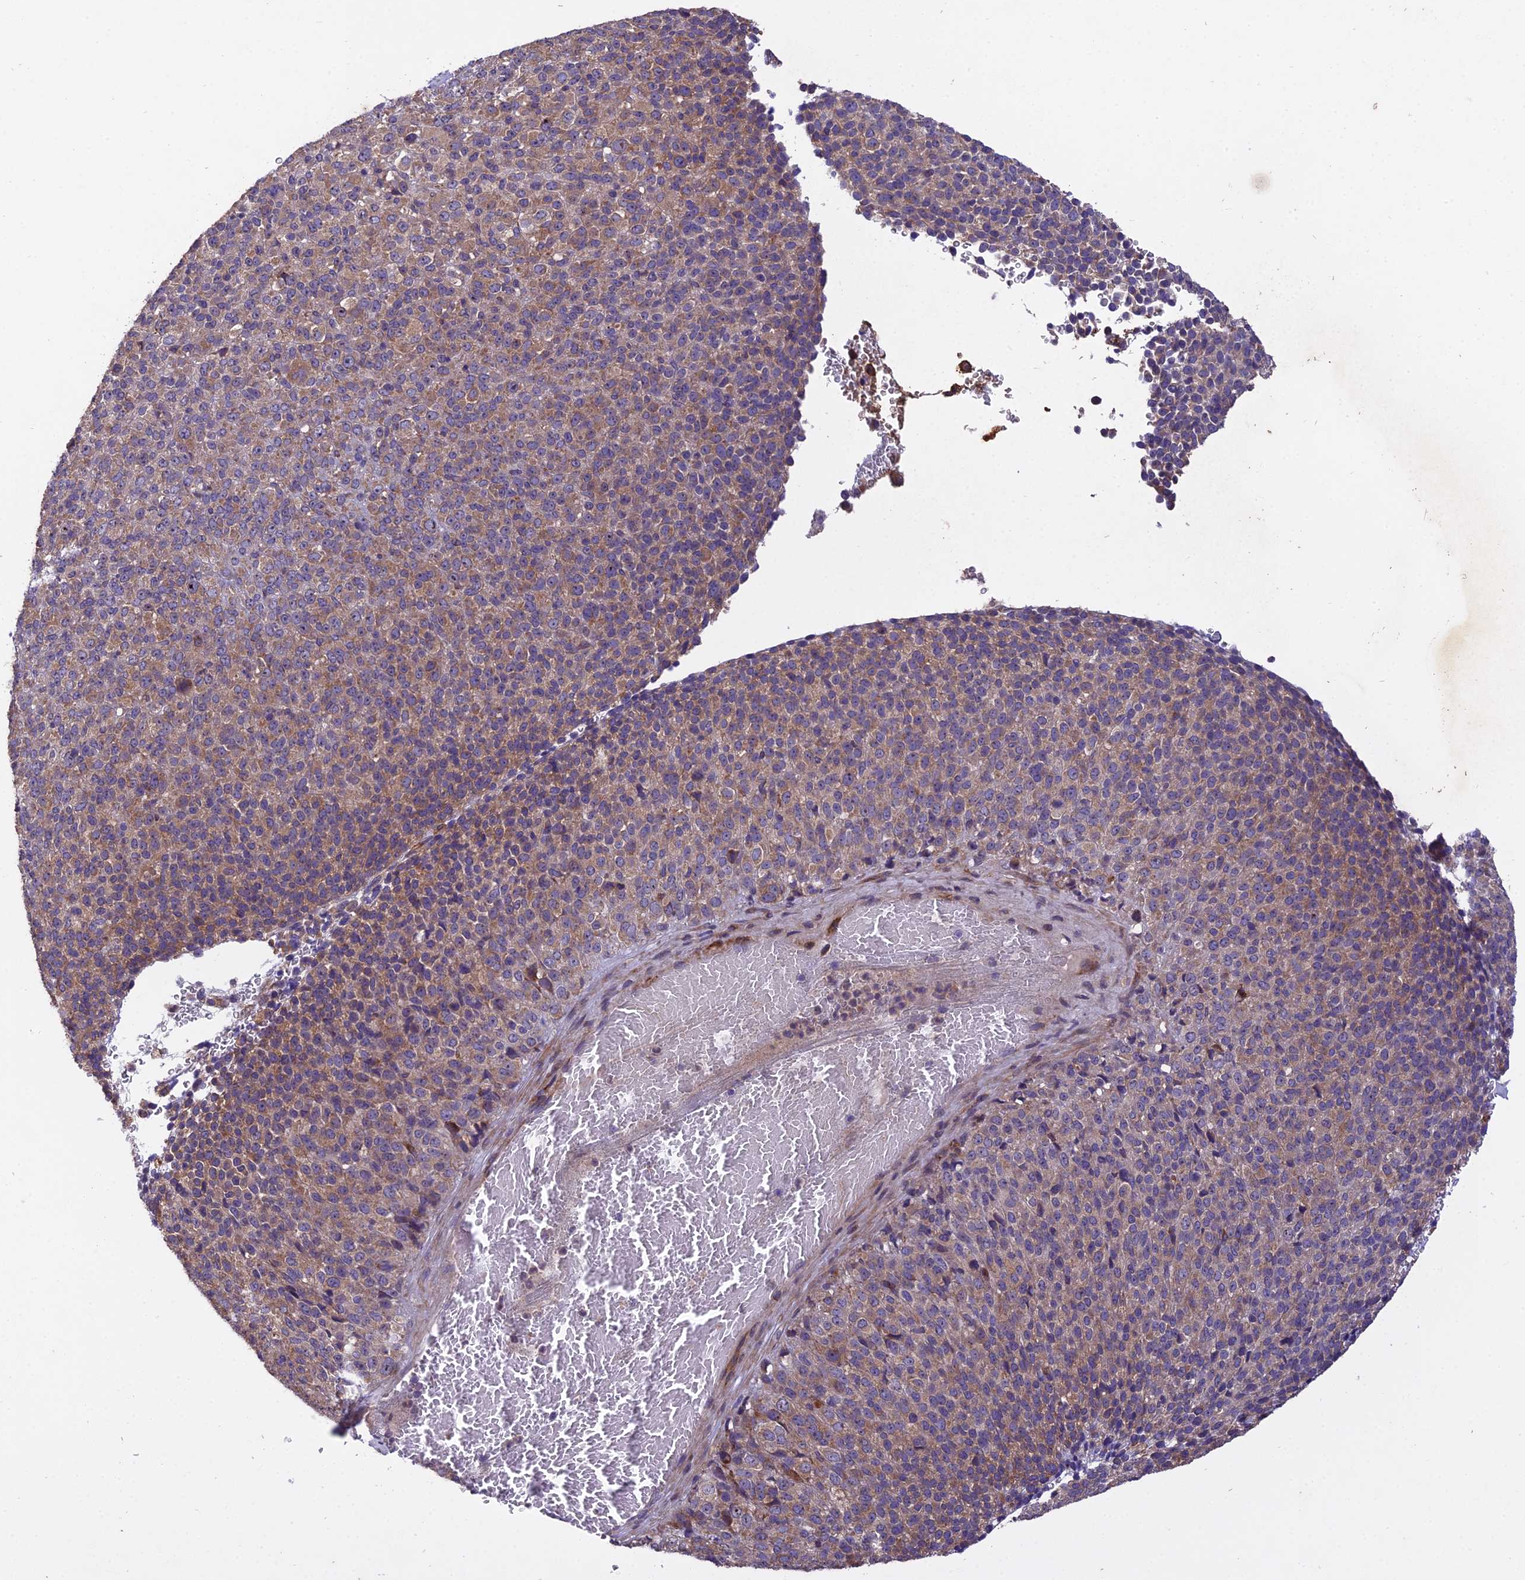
{"staining": {"intensity": "weak", "quantity": ">75%", "location": "cytoplasmic/membranous"}, "tissue": "melanoma", "cell_type": "Tumor cells", "image_type": "cancer", "snomed": [{"axis": "morphology", "description": "Malignant melanoma, Metastatic site"}, {"axis": "topography", "description": "Brain"}], "caption": "Immunohistochemical staining of melanoma exhibits low levels of weak cytoplasmic/membranous staining in about >75% of tumor cells. Using DAB (3,3'-diaminobenzidine) (brown) and hematoxylin (blue) stains, captured at high magnification using brightfield microscopy.", "gene": "CENPL", "patient": {"sex": "female", "age": 56}}